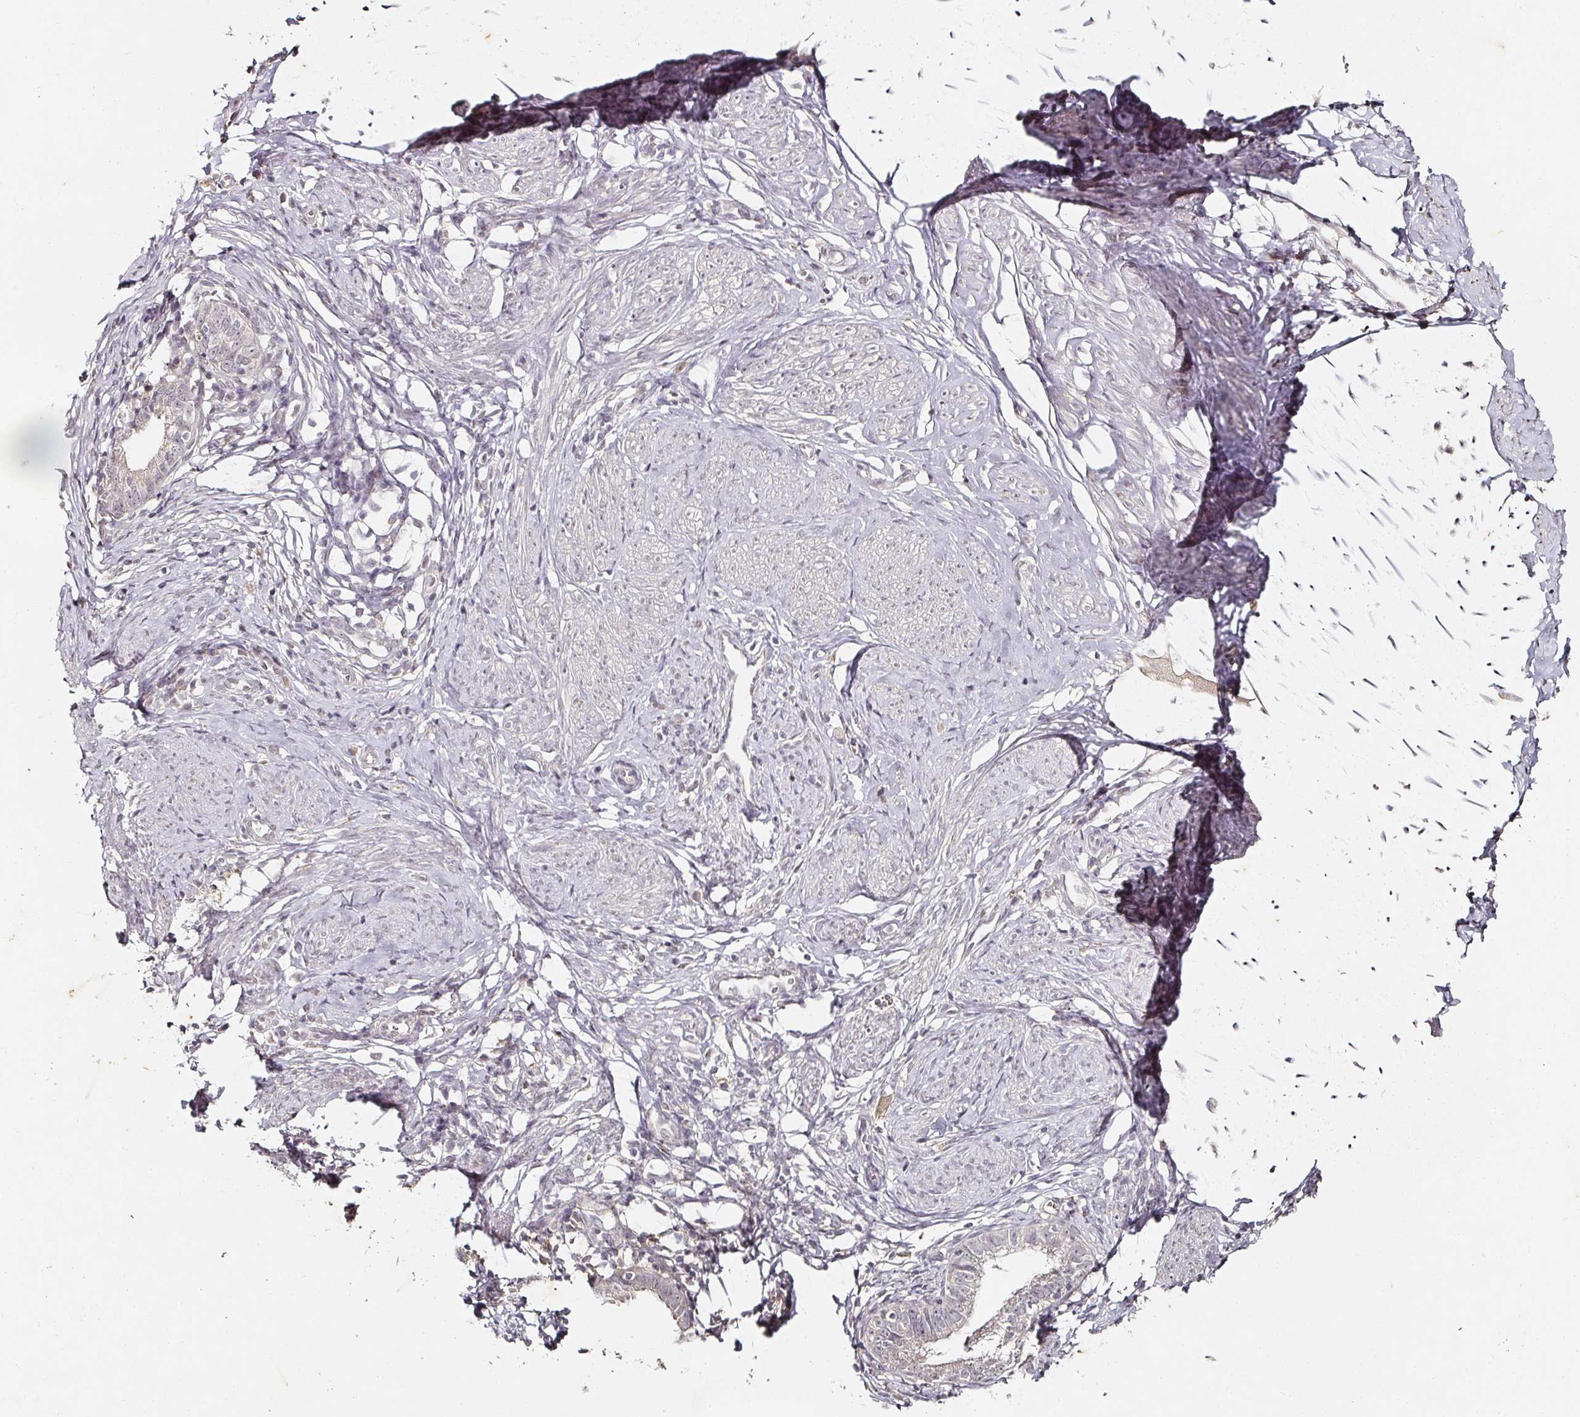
{"staining": {"intensity": "negative", "quantity": "none", "location": "none"}, "tissue": "cervical cancer", "cell_type": "Tumor cells", "image_type": "cancer", "snomed": [{"axis": "morphology", "description": "Adenocarcinoma, NOS"}, {"axis": "topography", "description": "Cervix"}], "caption": "This is a image of IHC staining of cervical adenocarcinoma, which shows no positivity in tumor cells. (DAB immunohistochemistry with hematoxylin counter stain).", "gene": "CAPN5", "patient": {"sex": "female", "age": 36}}